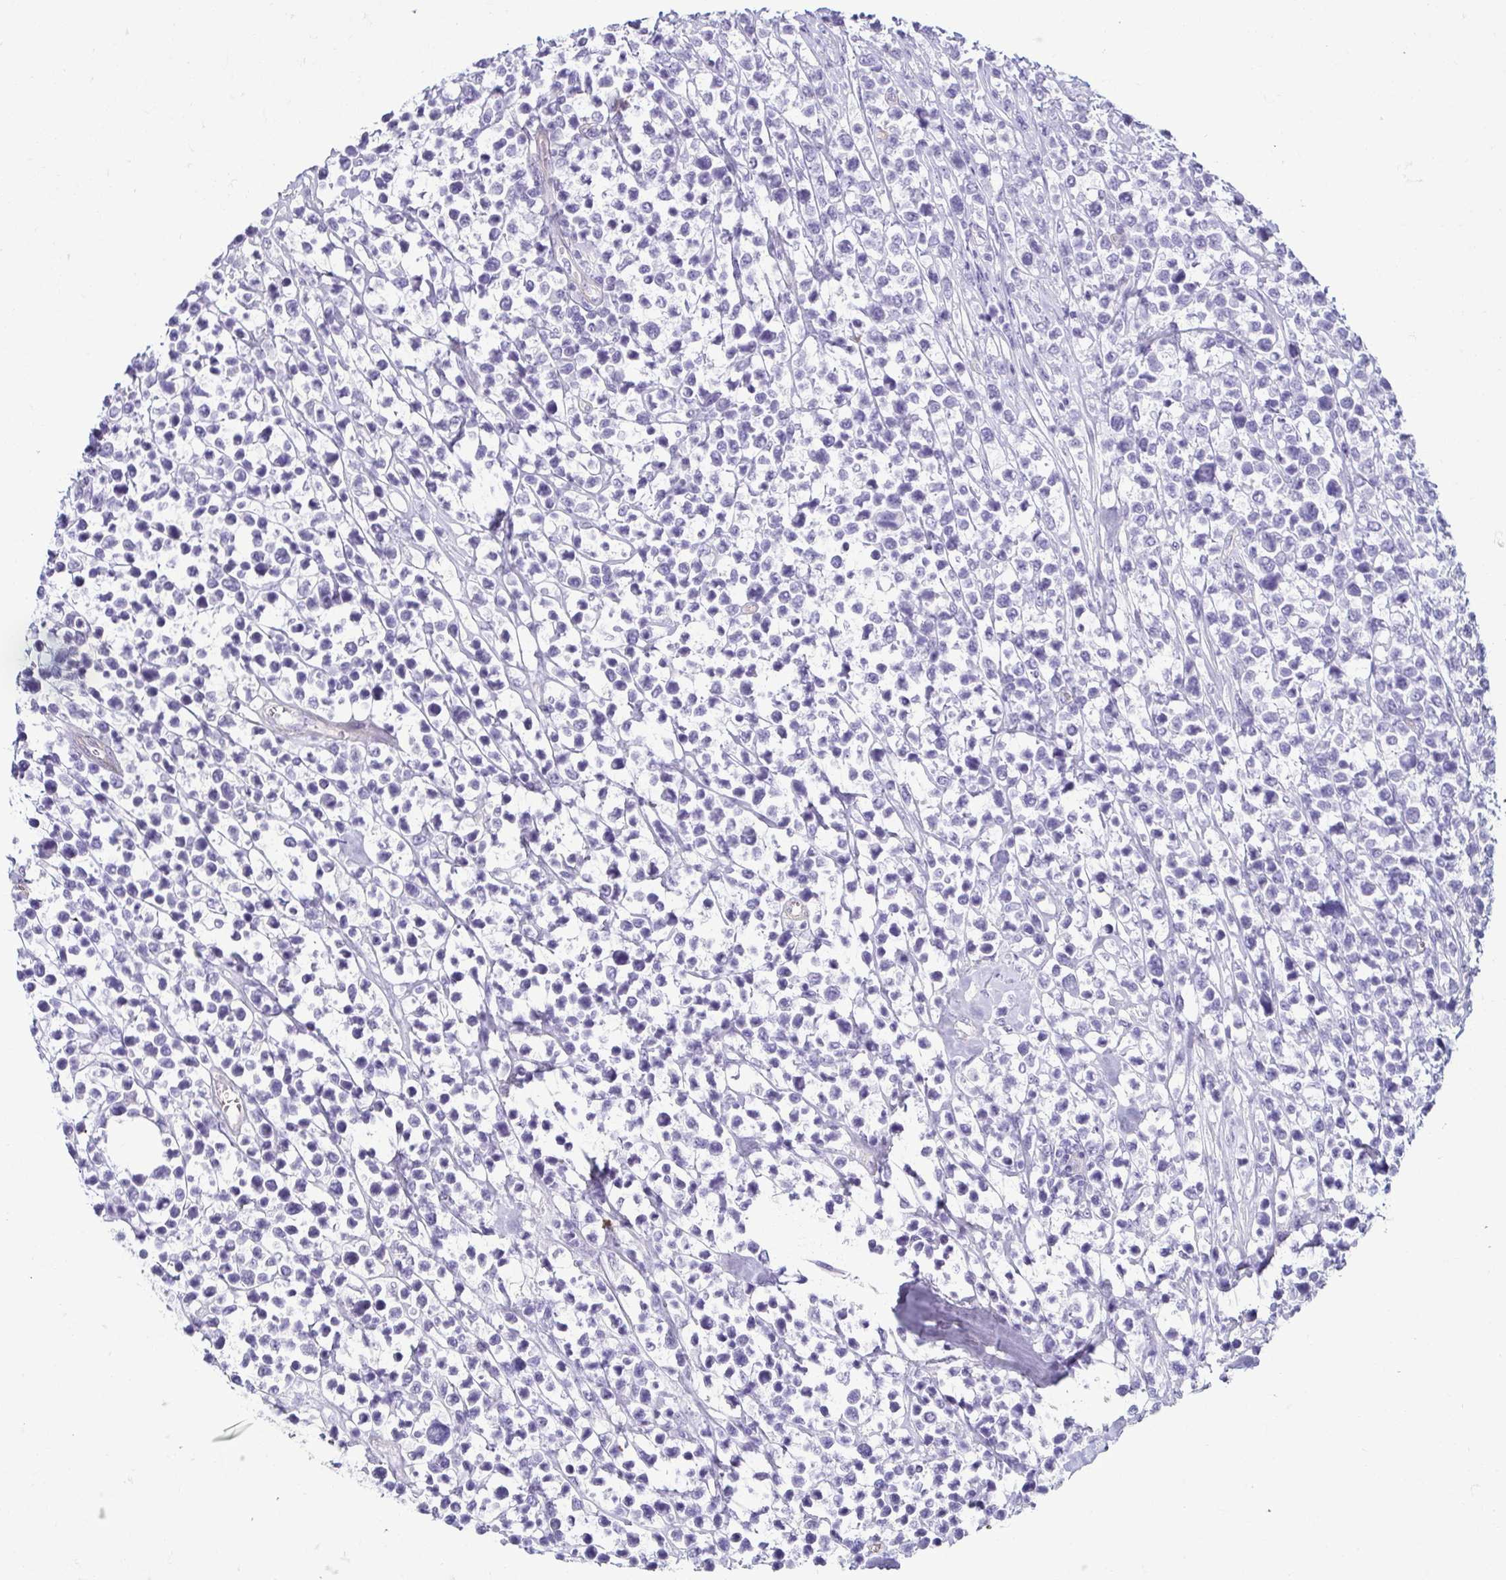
{"staining": {"intensity": "negative", "quantity": "none", "location": "none"}, "tissue": "lymphoma", "cell_type": "Tumor cells", "image_type": "cancer", "snomed": [{"axis": "morphology", "description": "Malignant lymphoma, non-Hodgkin's type, High grade"}, {"axis": "topography", "description": "Soft tissue"}], "caption": "Malignant lymphoma, non-Hodgkin's type (high-grade) was stained to show a protein in brown. There is no significant staining in tumor cells.", "gene": "CASP14", "patient": {"sex": "female", "age": 56}}